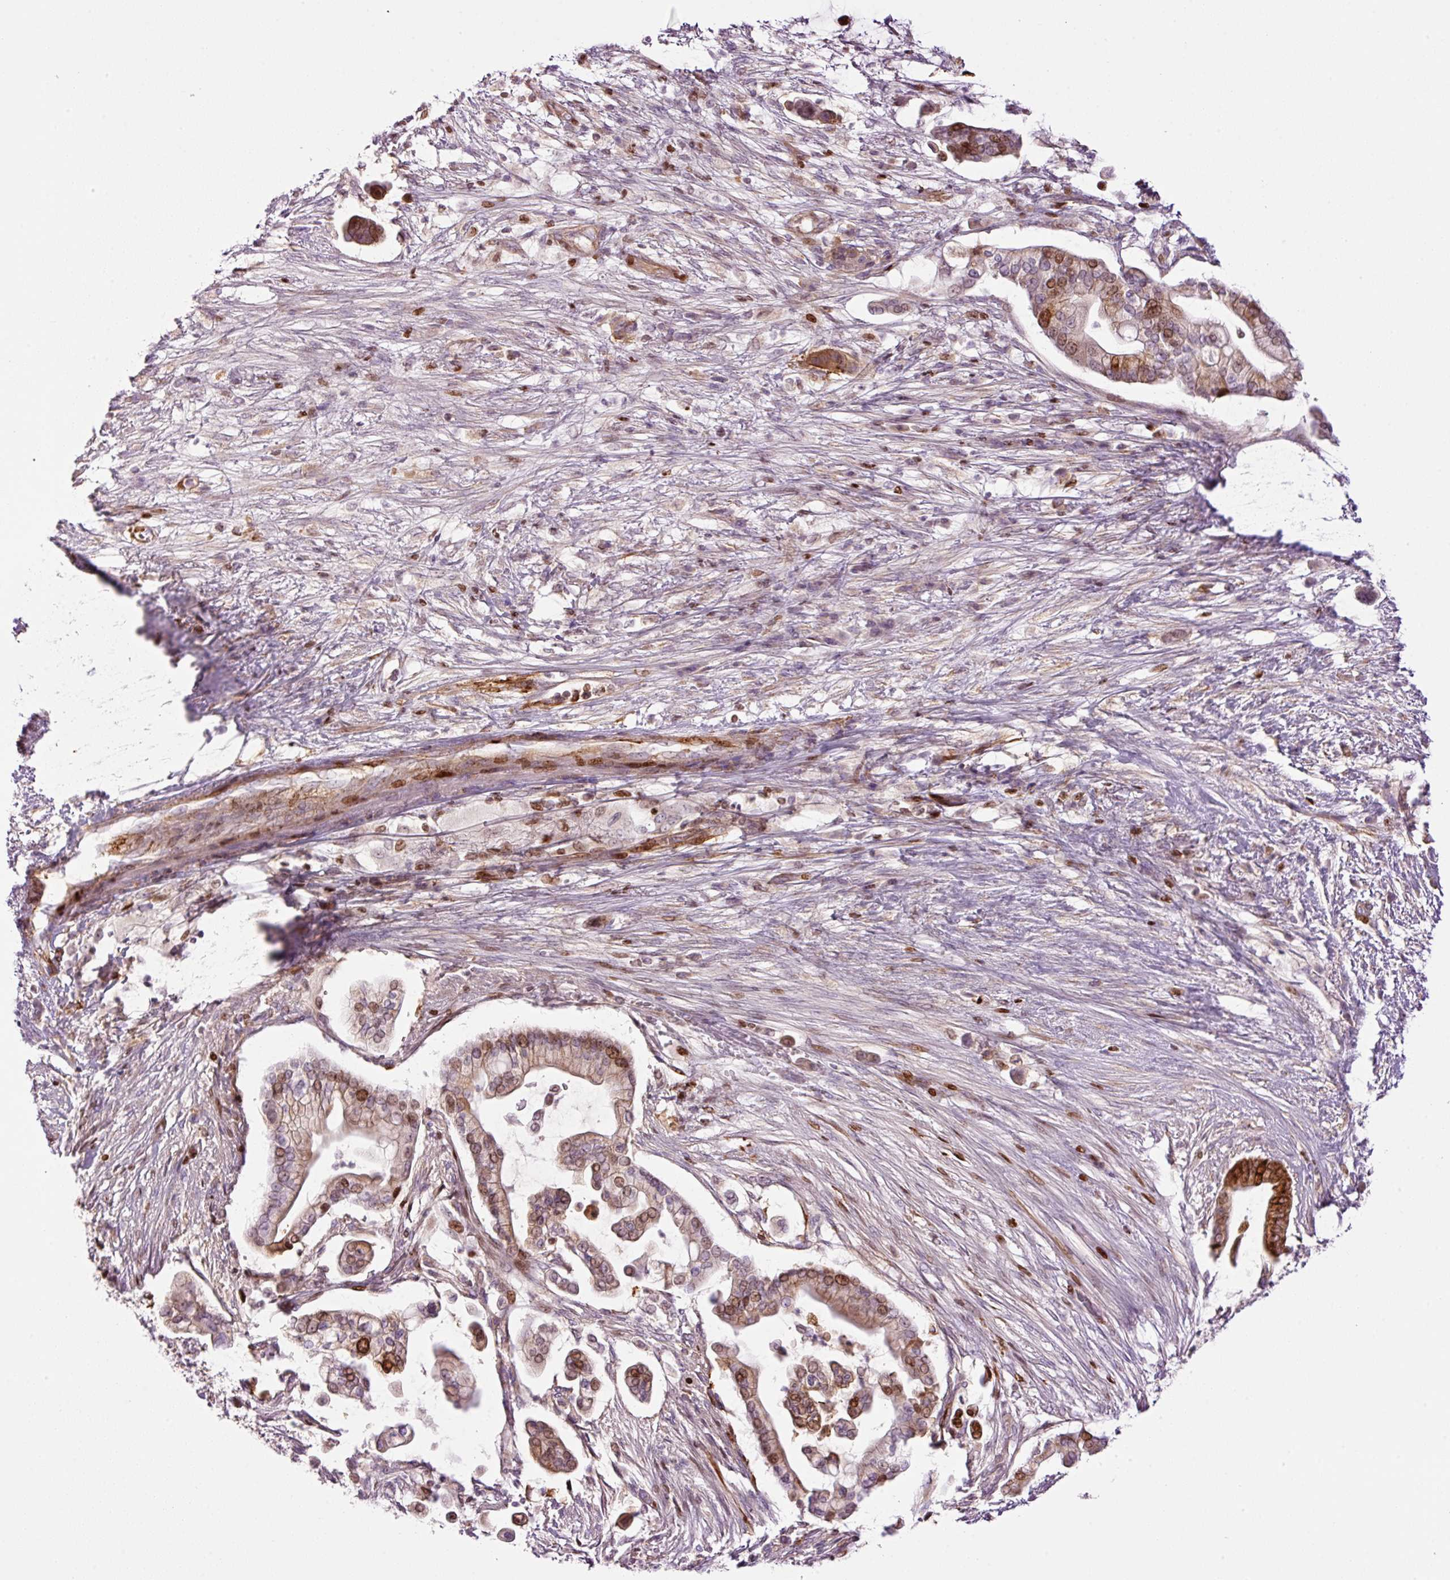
{"staining": {"intensity": "strong", "quantity": ">75%", "location": "cytoplasmic/membranous,nuclear"}, "tissue": "pancreatic cancer", "cell_type": "Tumor cells", "image_type": "cancer", "snomed": [{"axis": "morphology", "description": "Adenocarcinoma, NOS"}, {"axis": "topography", "description": "Pancreas"}], "caption": "Immunohistochemical staining of human pancreatic cancer shows strong cytoplasmic/membranous and nuclear protein staining in about >75% of tumor cells.", "gene": "TMEM8B", "patient": {"sex": "female", "age": 69}}